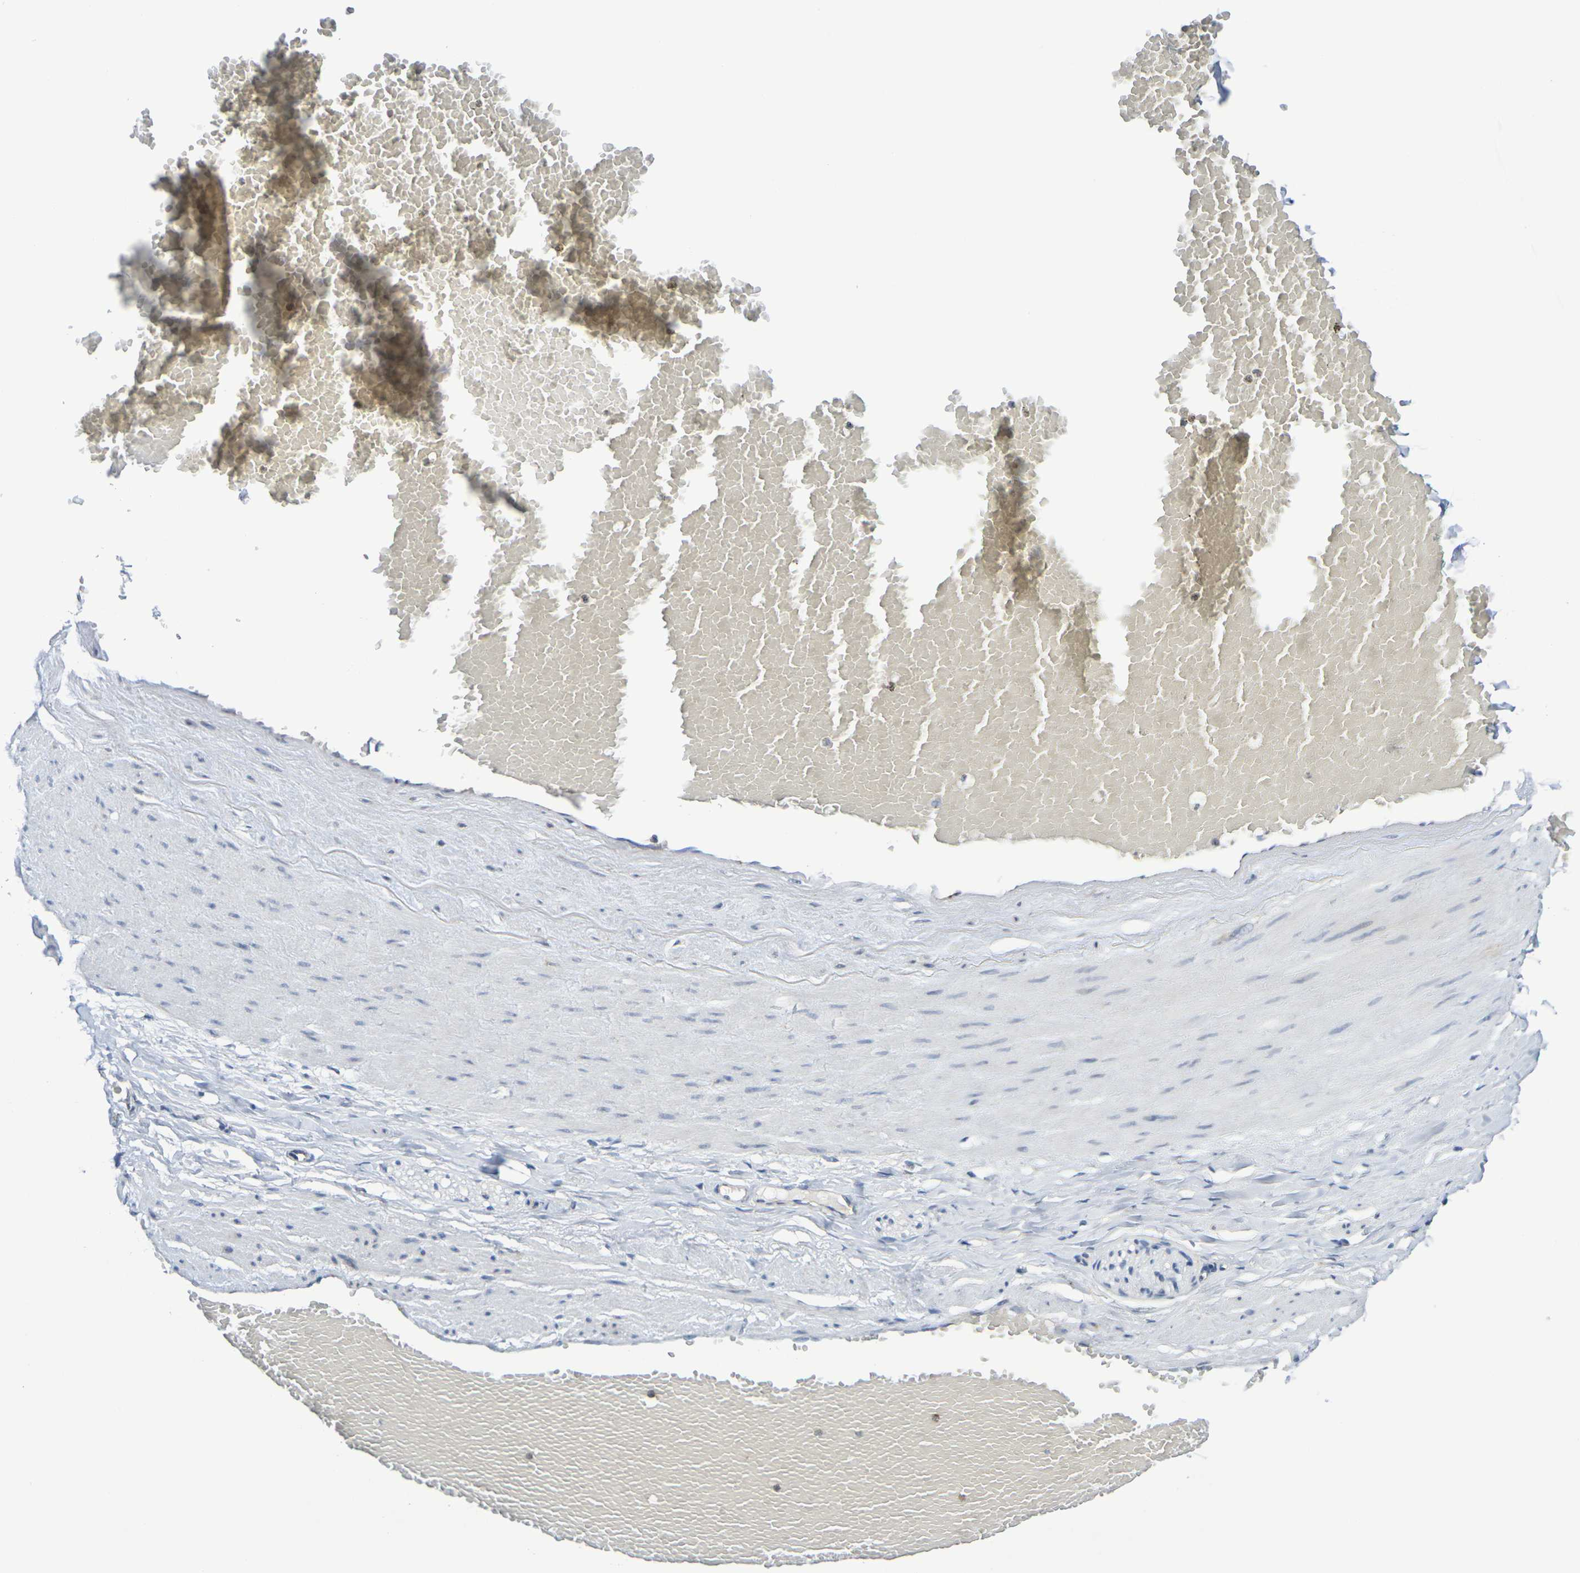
{"staining": {"intensity": "negative", "quantity": "none", "location": "none"}, "tissue": "adipose tissue", "cell_type": "Adipocytes", "image_type": "normal", "snomed": [{"axis": "morphology", "description": "Normal tissue, NOS"}, {"axis": "topography", "description": "Soft tissue"}, {"axis": "topography", "description": "Vascular tissue"}], "caption": "Adipose tissue stained for a protein using IHC displays no staining adipocytes.", "gene": "CHRNB1", "patient": {"sex": "female", "age": 35}}